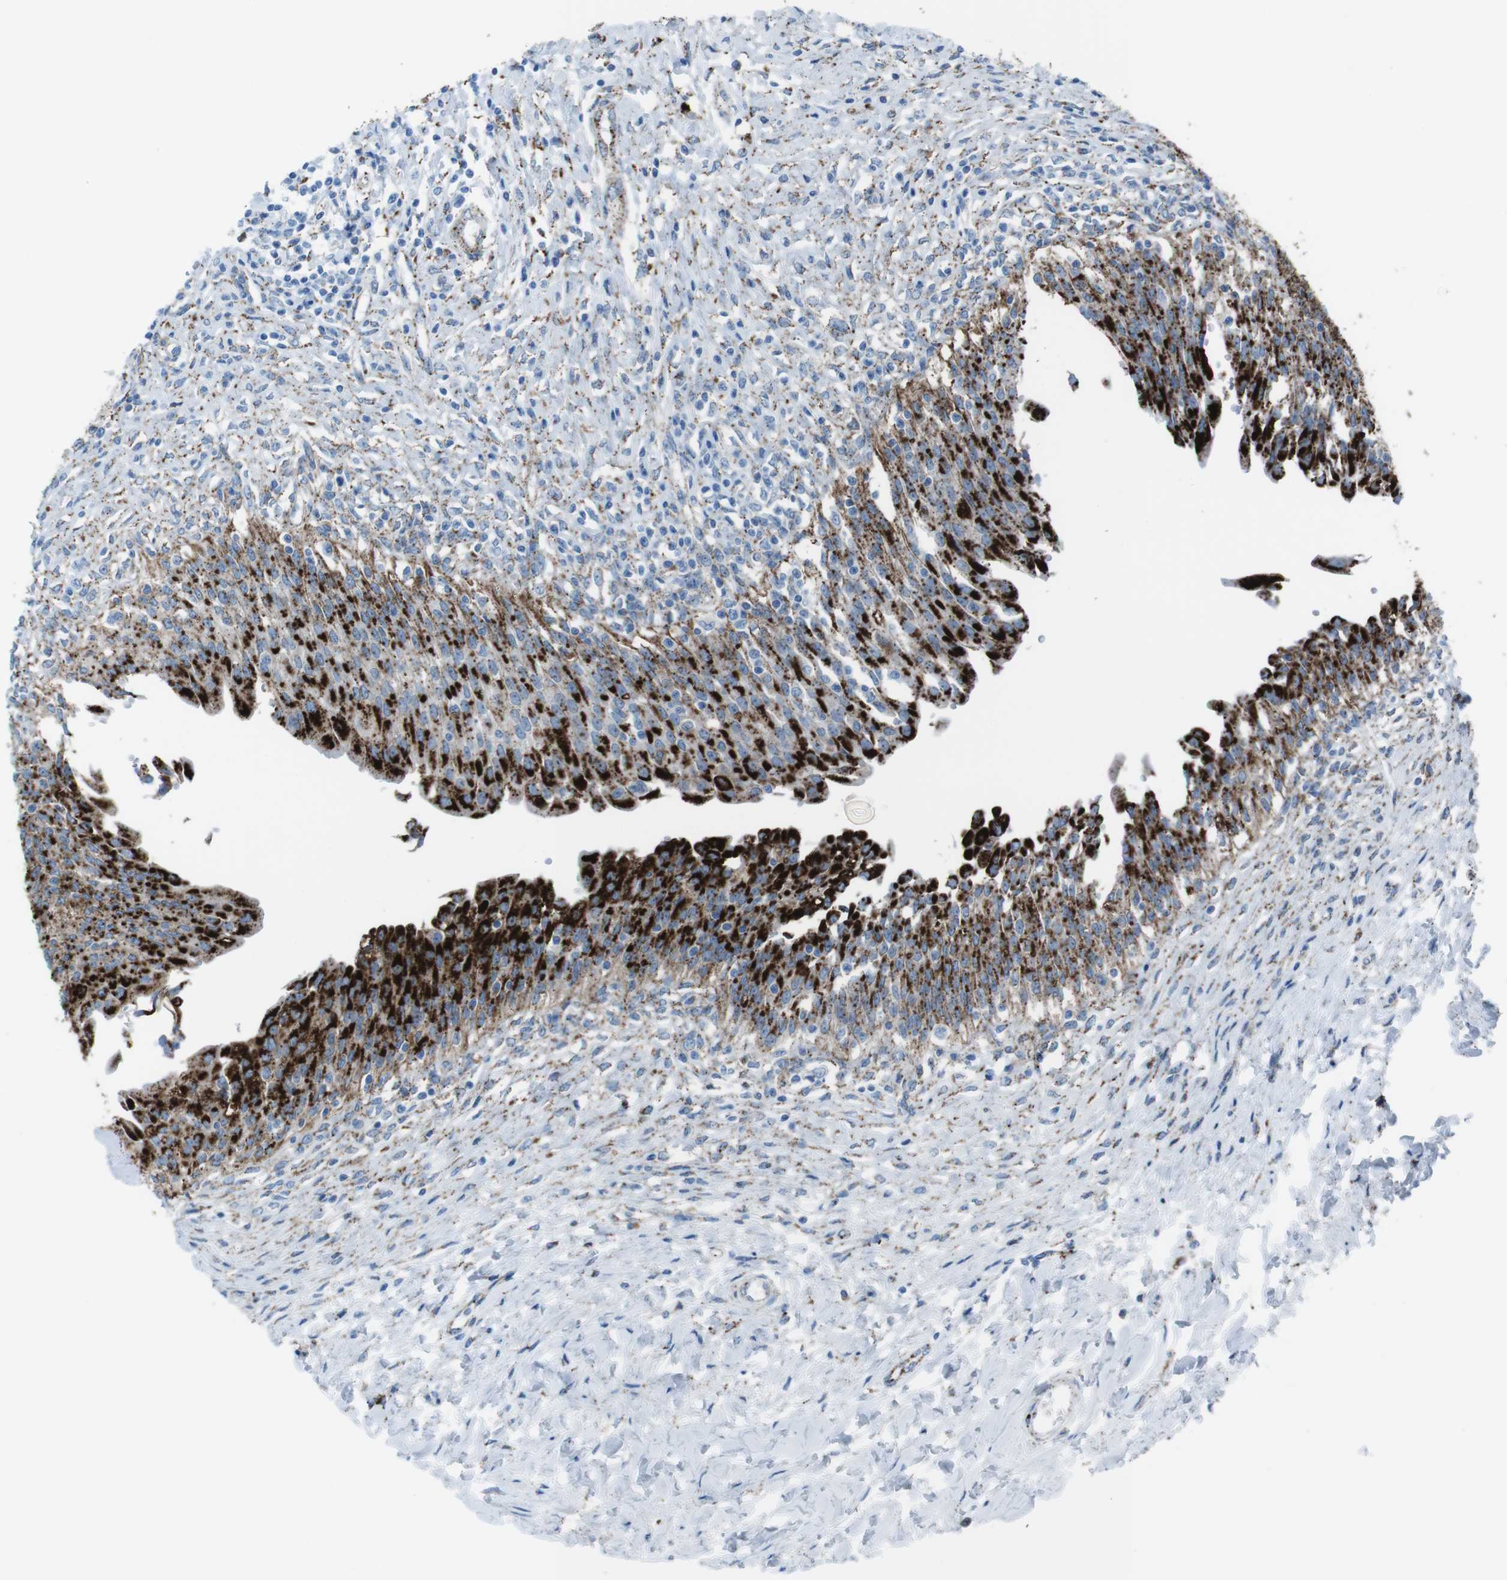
{"staining": {"intensity": "strong", "quantity": ">75%", "location": "cytoplasmic/membranous"}, "tissue": "urinary bladder", "cell_type": "Urothelial cells", "image_type": "normal", "snomed": [{"axis": "morphology", "description": "Normal tissue, NOS"}, {"axis": "morphology", "description": "Inflammation, NOS"}, {"axis": "topography", "description": "Urinary bladder"}], "caption": "Protein staining of benign urinary bladder exhibits strong cytoplasmic/membranous positivity in approximately >75% of urothelial cells. Immunohistochemistry stains the protein in brown and the nuclei are stained blue.", "gene": "SCARB2", "patient": {"sex": "female", "age": 80}}